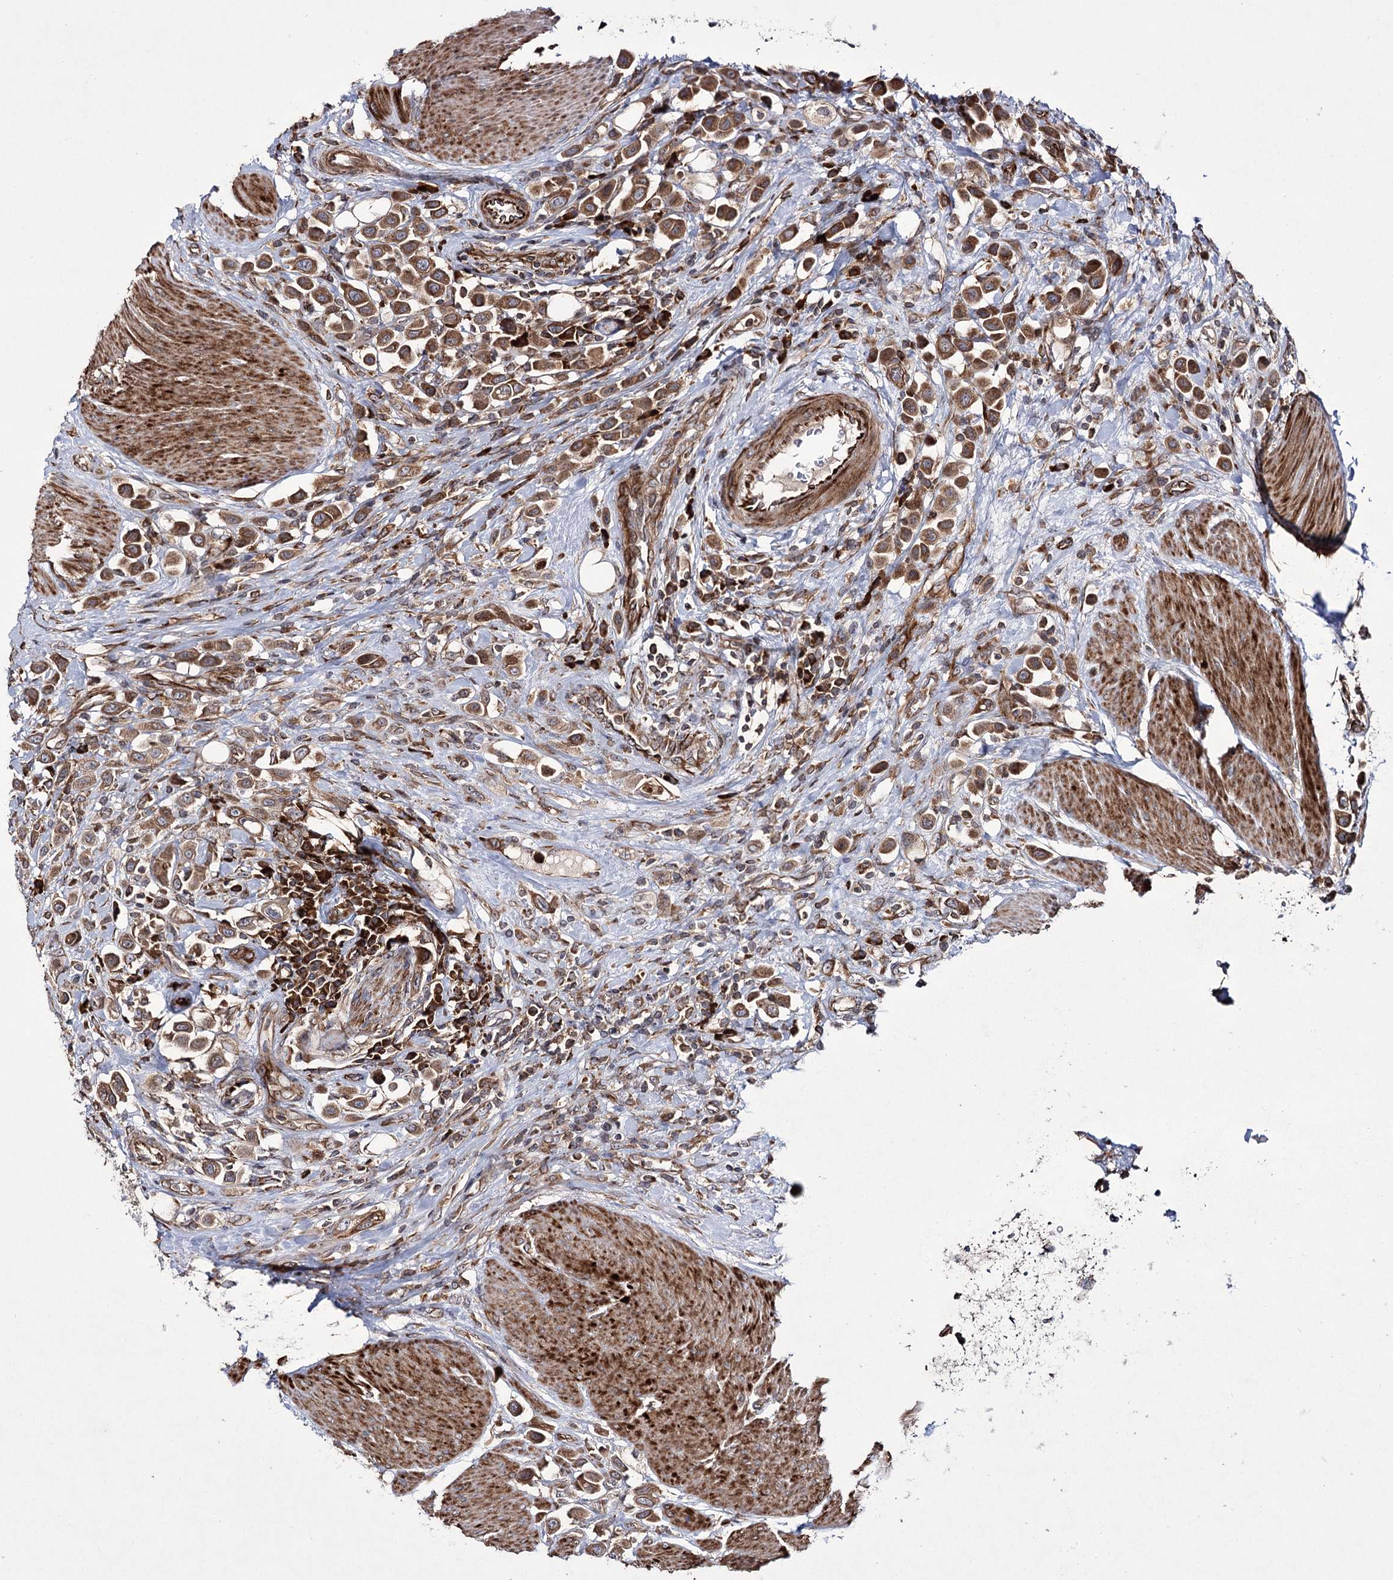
{"staining": {"intensity": "moderate", "quantity": ">75%", "location": "cytoplasmic/membranous"}, "tissue": "urothelial cancer", "cell_type": "Tumor cells", "image_type": "cancer", "snomed": [{"axis": "morphology", "description": "Urothelial carcinoma, High grade"}, {"axis": "topography", "description": "Urinary bladder"}], "caption": "A medium amount of moderate cytoplasmic/membranous positivity is present in approximately >75% of tumor cells in urothelial carcinoma (high-grade) tissue. The protein is stained brown, and the nuclei are stained in blue (DAB IHC with brightfield microscopy, high magnification).", "gene": "HECTD2", "patient": {"sex": "male", "age": 50}}